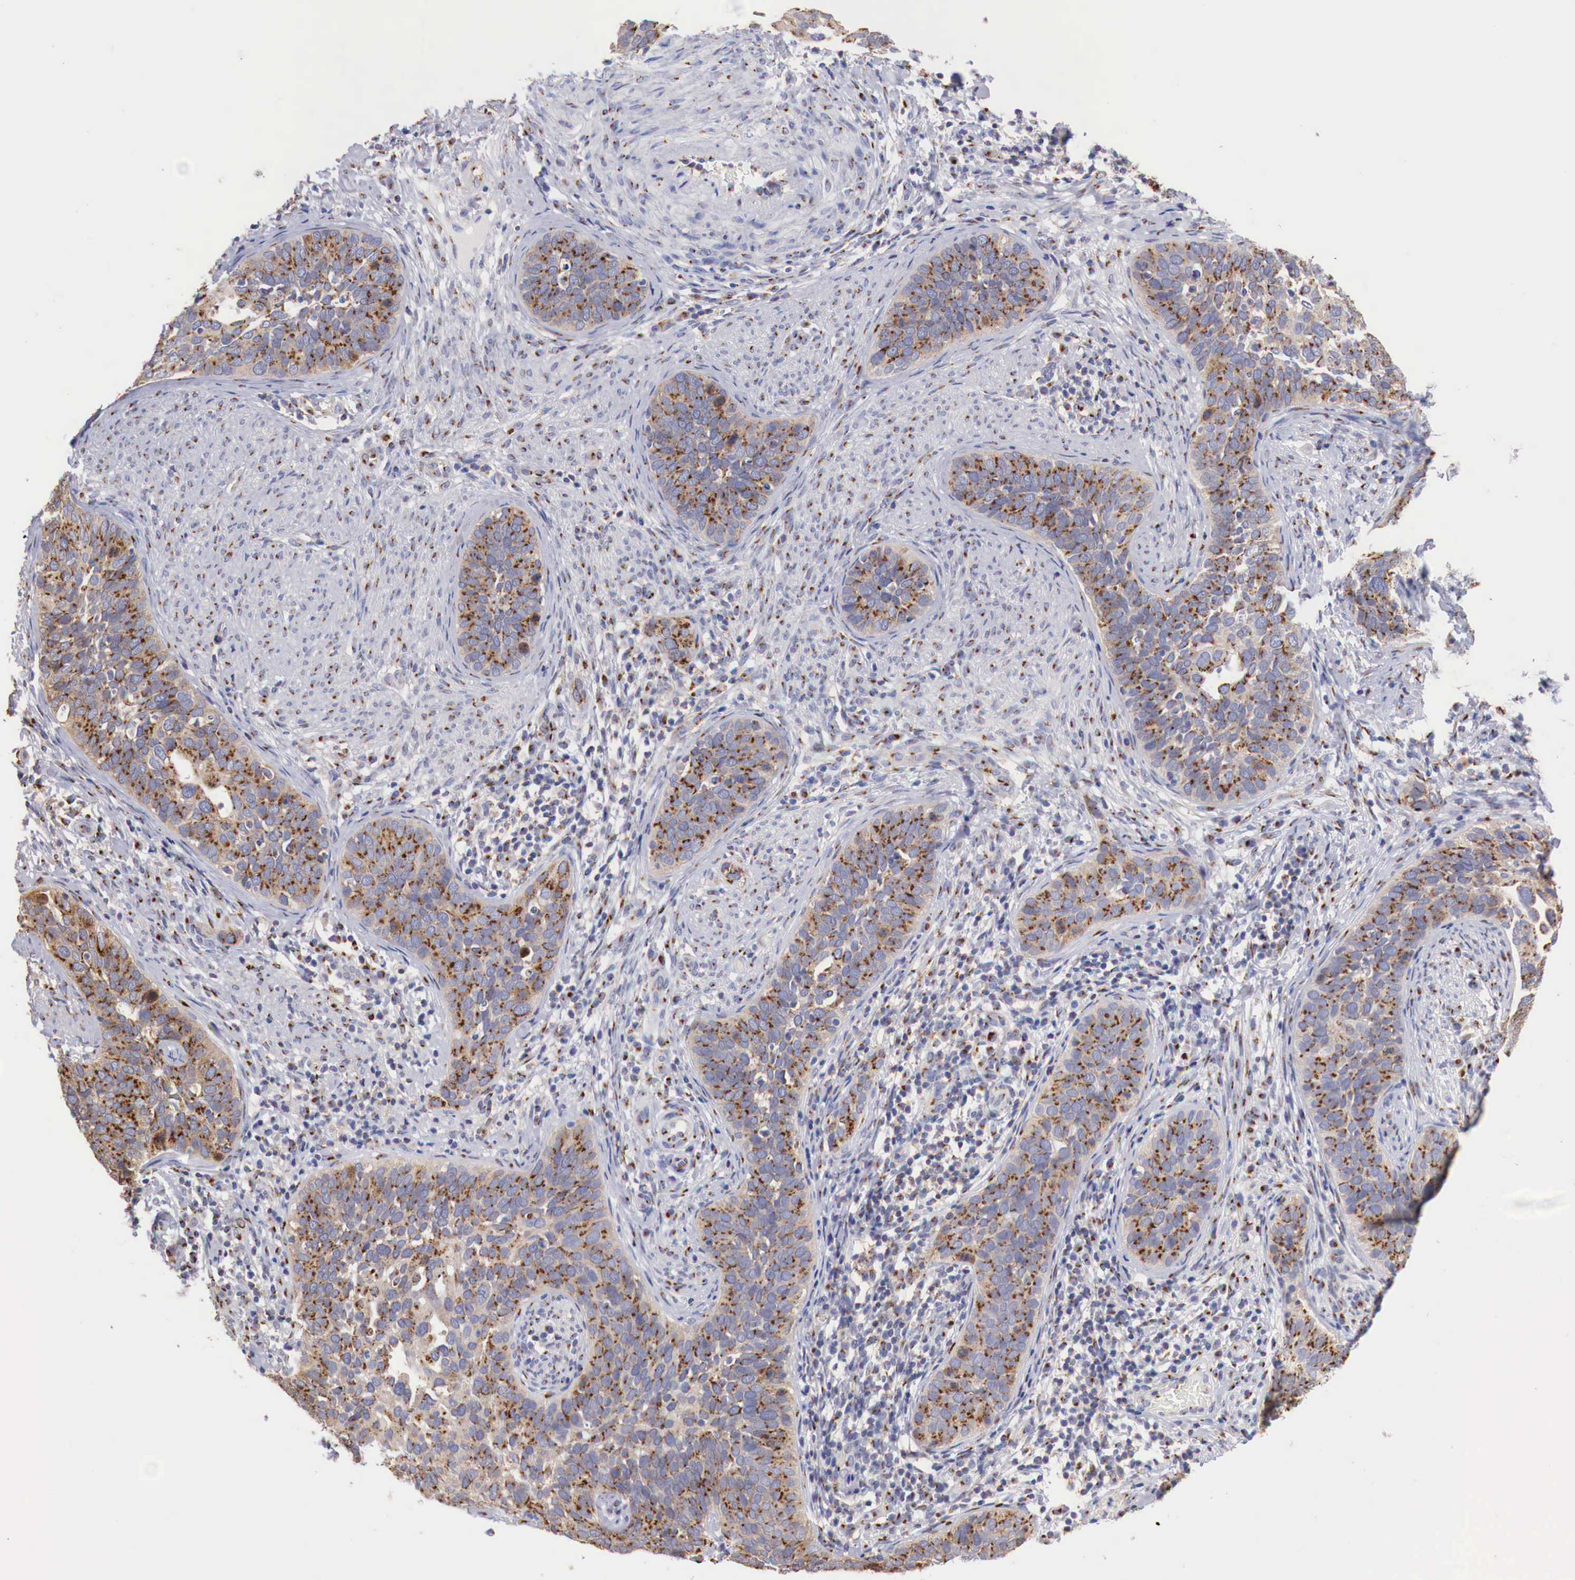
{"staining": {"intensity": "strong", "quantity": ">75%", "location": "cytoplasmic/membranous"}, "tissue": "cervical cancer", "cell_type": "Tumor cells", "image_type": "cancer", "snomed": [{"axis": "morphology", "description": "Squamous cell carcinoma, NOS"}, {"axis": "topography", "description": "Cervix"}], "caption": "Immunohistochemistry (IHC) photomicrograph of neoplastic tissue: human squamous cell carcinoma (cervical) stained using immunohistochemistry reveals high levels of strong protein expression localized specifically in the cytoplasmic/membranous of tumor cells, appearing as a cytoplasmic/membranous brown color.", "gene": "SYAP1", "patient": {"sex": "female", "age": 31}}